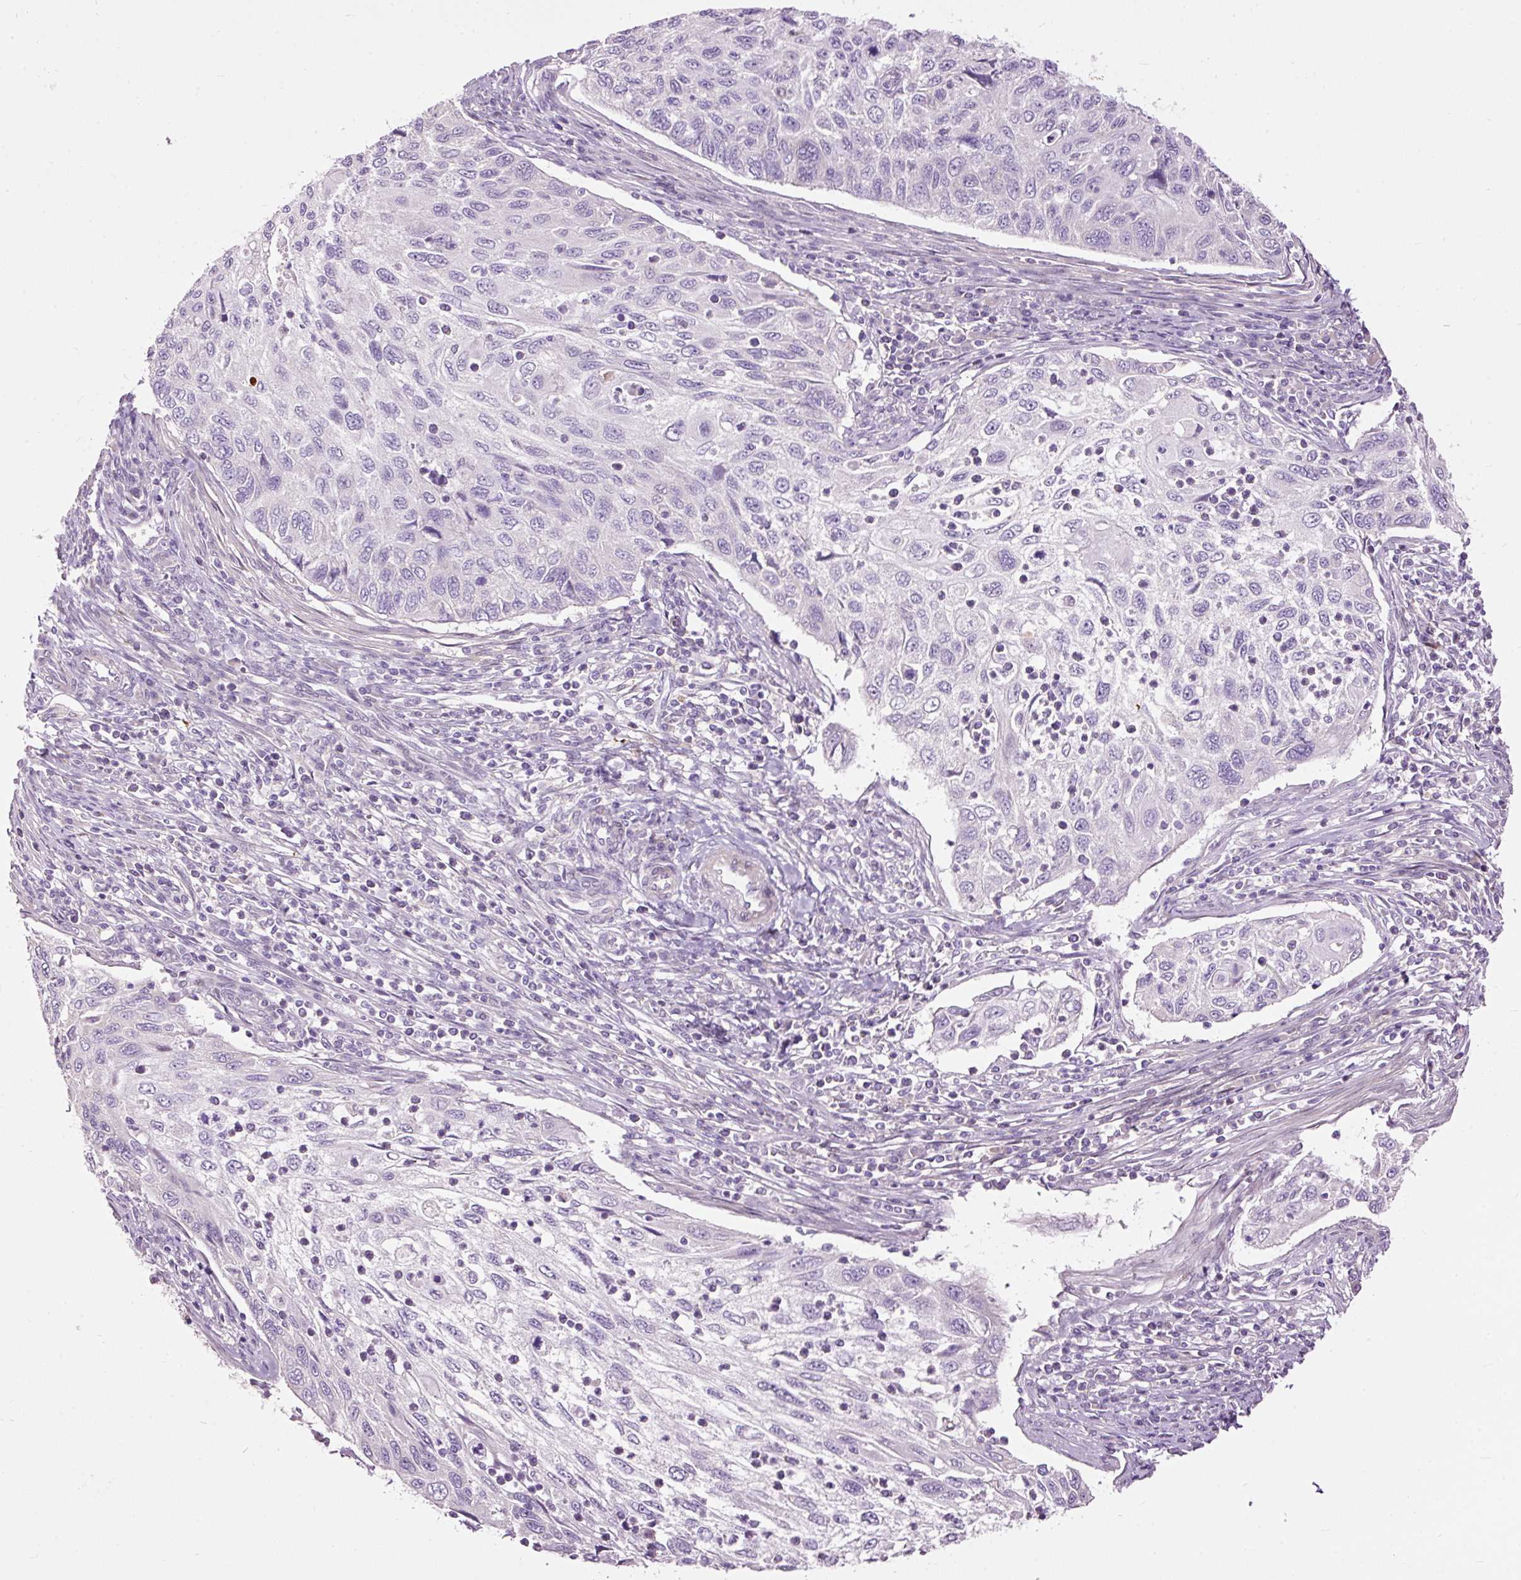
{"staining": {"intensity": "negative", "quantity": "none", "location": "none"}, "tissue": "cervical cancer", "cell_type": "Tumor cells", "image_type": "cancer", "snomed": [{"axis": "morphology", "description": "Squamous cell carcinoma, NOS"}, {"axis": "topography", "description": "Cervix"}], "caption": "Tumor cells are negative for brown protein staining in cervical cancer (squamous cell carcinoma).", "gene": "FCRL4", "patient": {"sex": "female", "age": 70}}